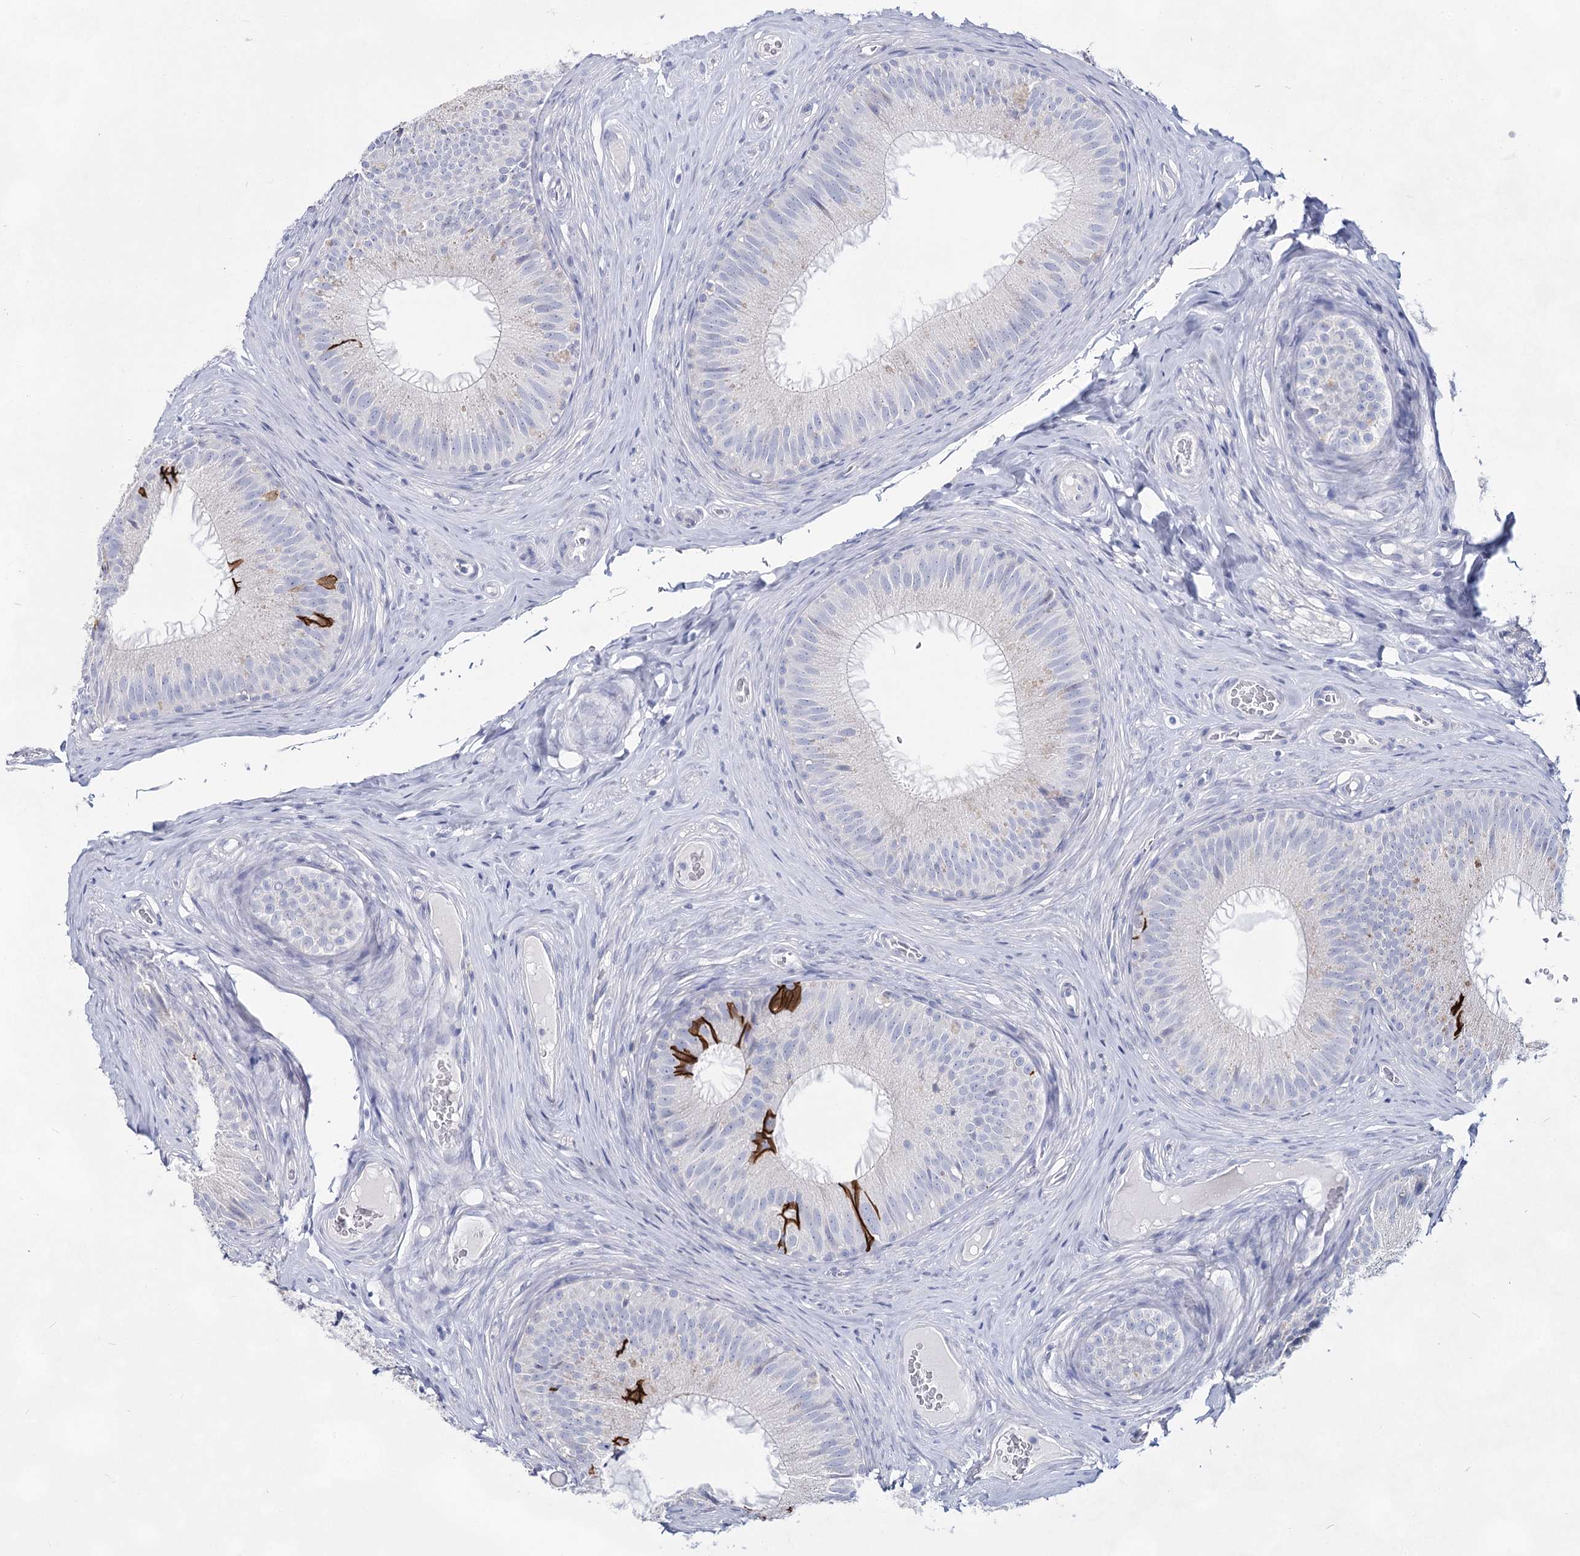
{"staining": {"intensity": "strong", "quantity": "<25%", "location": "cytoplasmic/membranous"}, "tissue": "epididymis", "cell_type": "Glandular cells", "image_type": "normal", "snomed": [{"axis": "morphology", "description": "Normal tissue, NOS"}, {"axis": "topography", "description": "Epididymis"}], "caption": "A high-resolution histopathology image shows immunohistochemistry staining of benign epididymis, which exhibits strong cytoplasmic/membranous expression in approximately <25% of glandular cells.", "gene": "SLC17A2", "patient": {"sex": "male", "age": 34}}